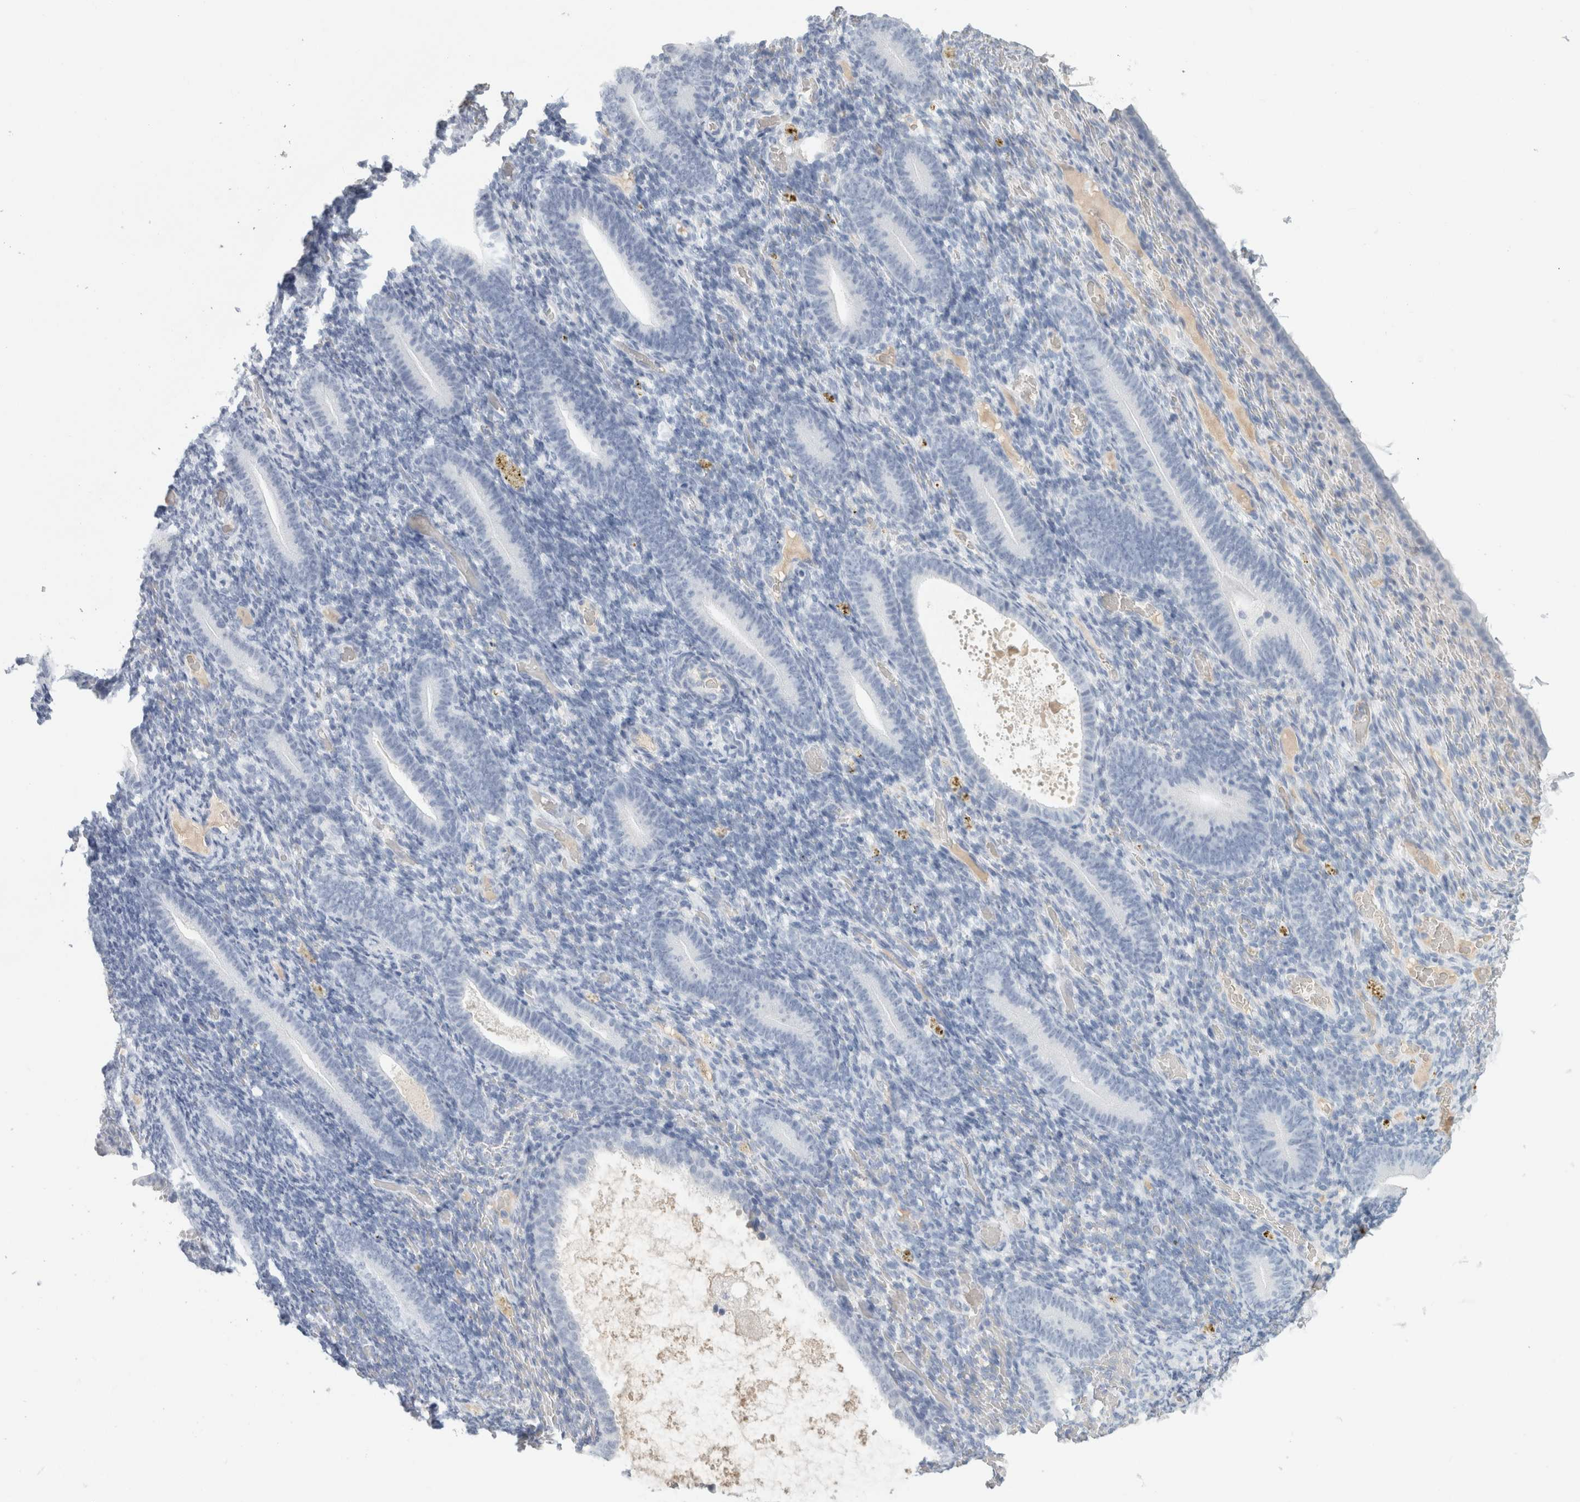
{"staining": {"intensity": "negative", "quantity": "none", "location": "none"}, "tissue": "endometrium", "cell_type": "Cells in endometrial stroma", "image_type": "normal", "snomed": [{"axis": "morphology", "description": "Normal tissue, NOS"}, {"axis": "topography", "description": "Endometrium"}], "caption": "Cells in endometrial stroma show no significant positivity in unremarkable endometrium. (Brightfield microscopy of DAB immunohistochemistry at high magnification).", "gene": "TSPAN8", "patient": {"sex": "female", "age": 51}}